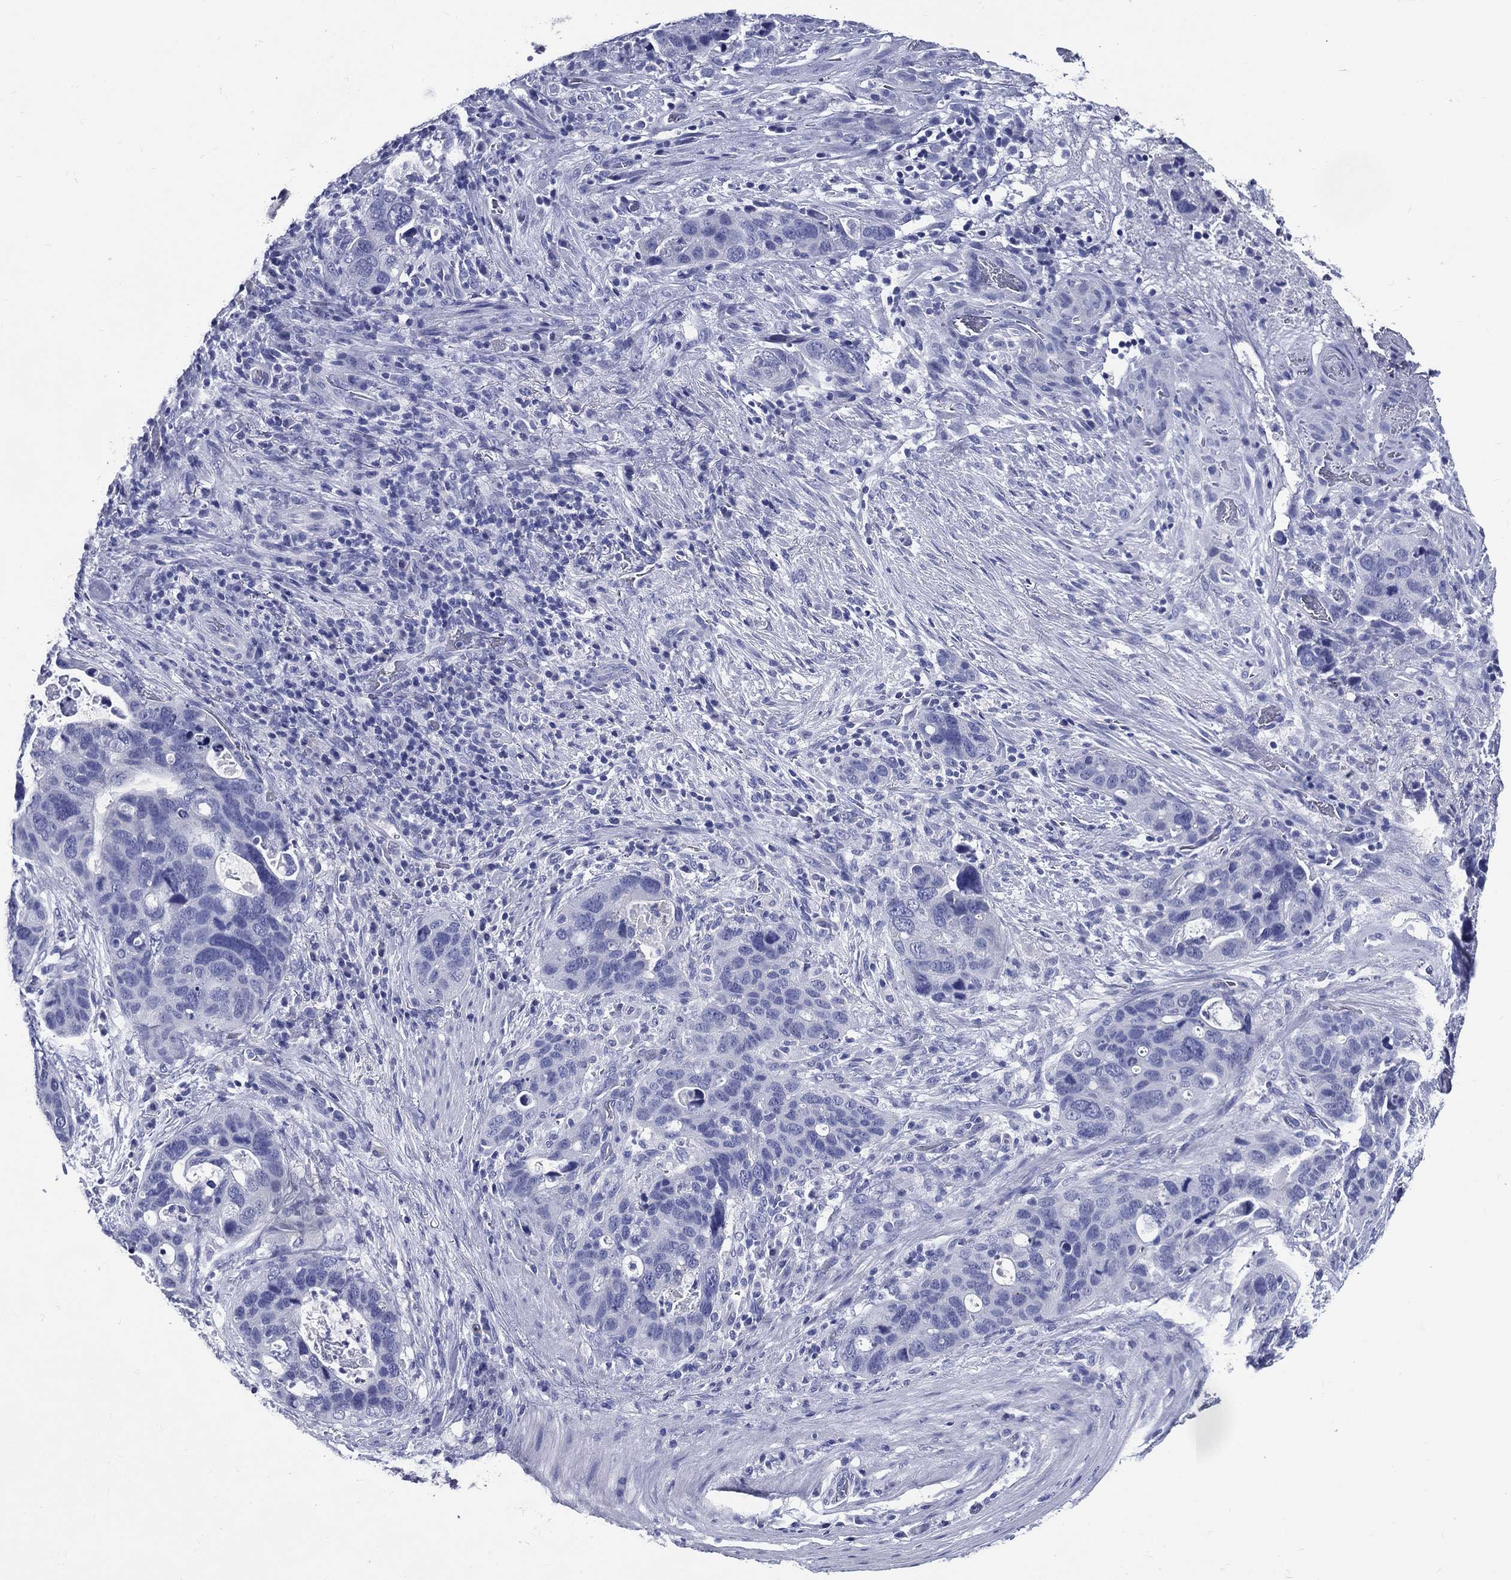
{"staining": {"intensity": "negative", "quantity": "none", "location": "none"}, "tissue": "stomach cancer", "cell_type": "Tumor cells", "image_type": "cancer", "snomed": [{"axis": "morphology", "description": "Adenocarcinoma, NOS"}, {"axis": "topography", "description": "Stomach"}], "caption": "IHC histopathology image of human stomach cancer stained for a protein (brown), which reveals no positivity in tumor cells. Nuclei are stained in blue.", "gene": "ACE2", "patient": {"sex": "male", "age": 54}}